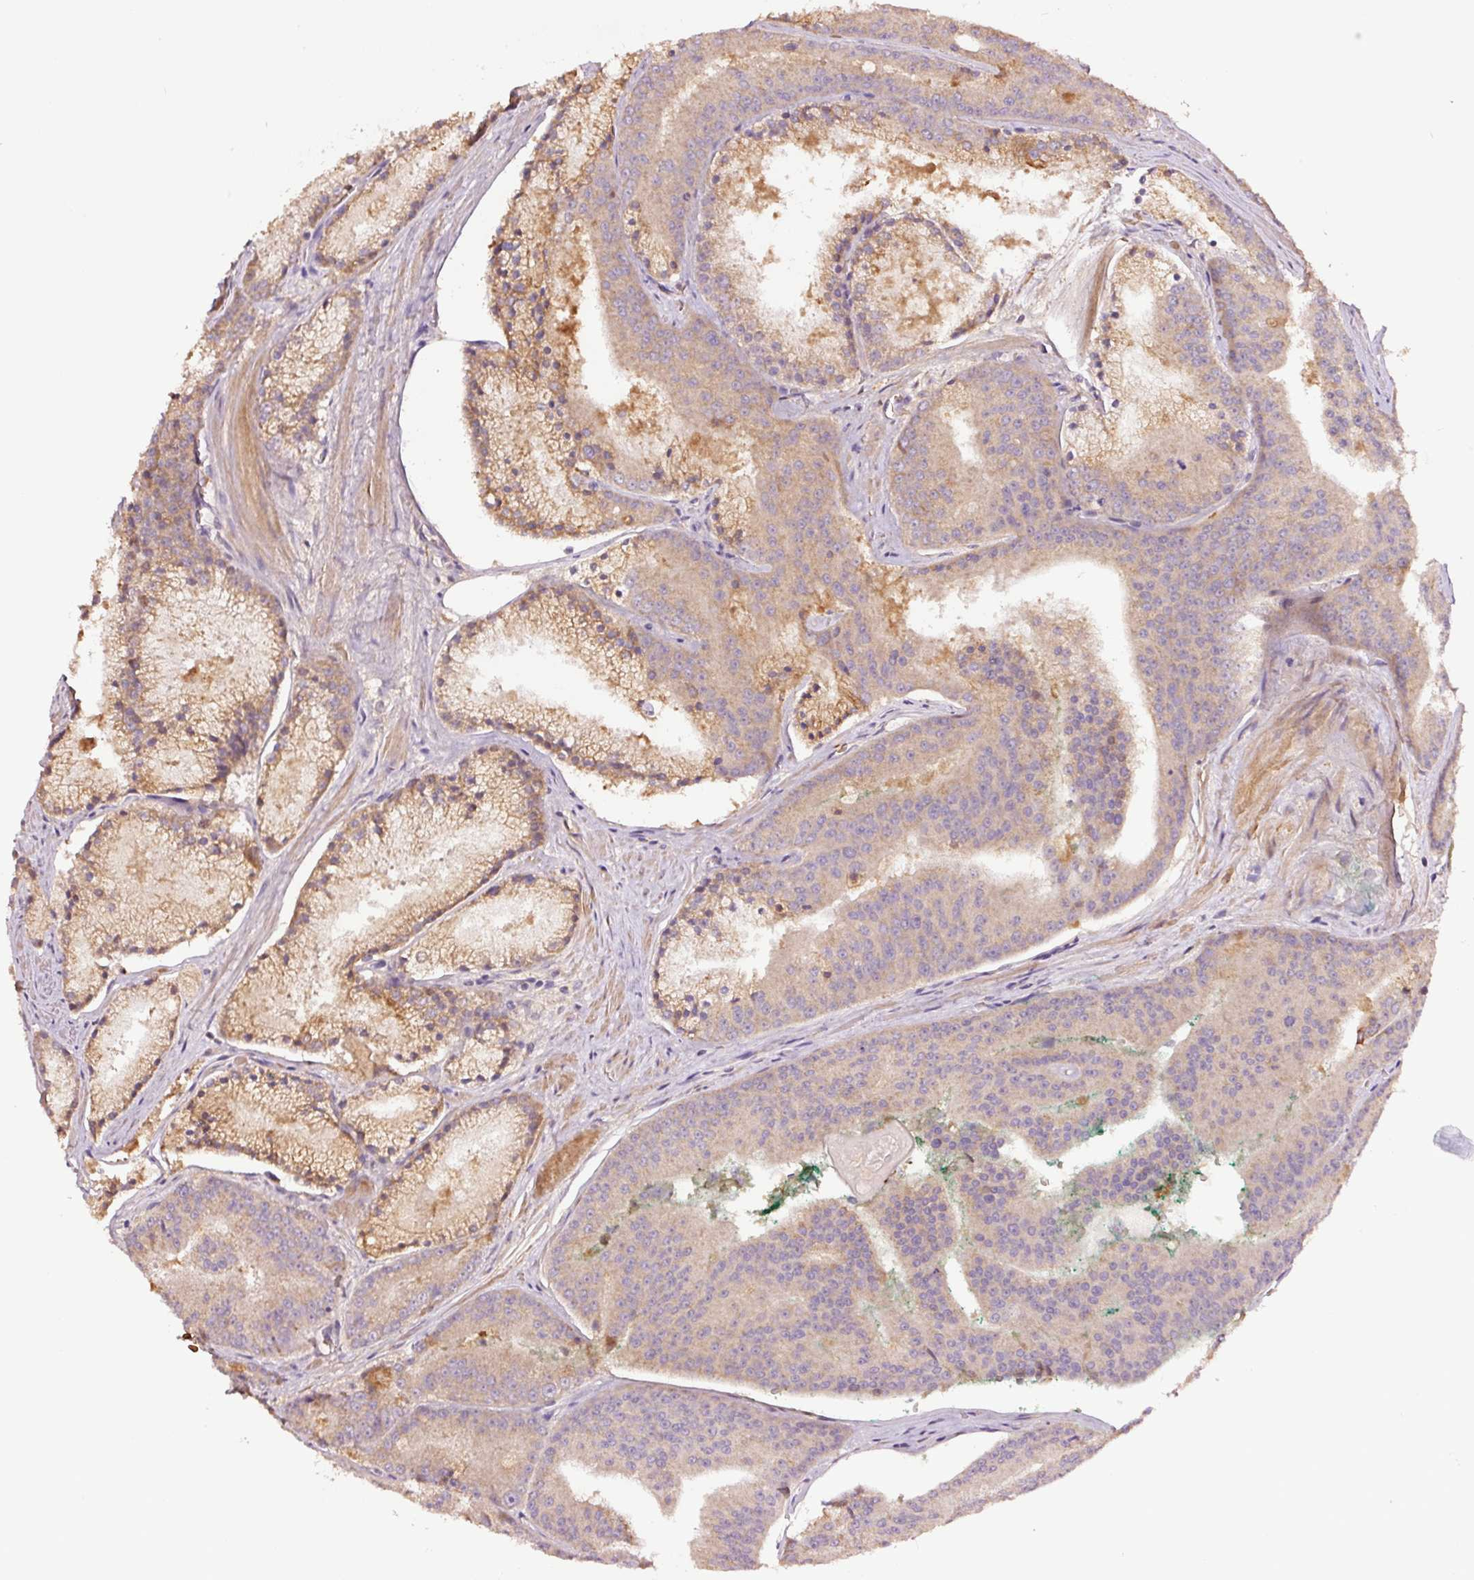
{"staining": {"intensity": "moderate", "quantity": ">75%", "location": "cytoplasmic/membranous"}, "tissue": "prostate cancer", "cell_type": "Tumor cells", "image_type": "cancer", "snomed": [{"axis": "morphology", "description": "Adenocarcinoma, High grade"}, {"axis": "topography", "description": "Prostate"}], "caption": "Immunohistochemical staining of human adenocarcinoma (high-grade) (prostate) exhibits moderate cytoplasmic/membranous protein expression in about >75% of tumor cells.", "gene": "PGLYRP2", "patient": {"sex": "male", "age": 61}}